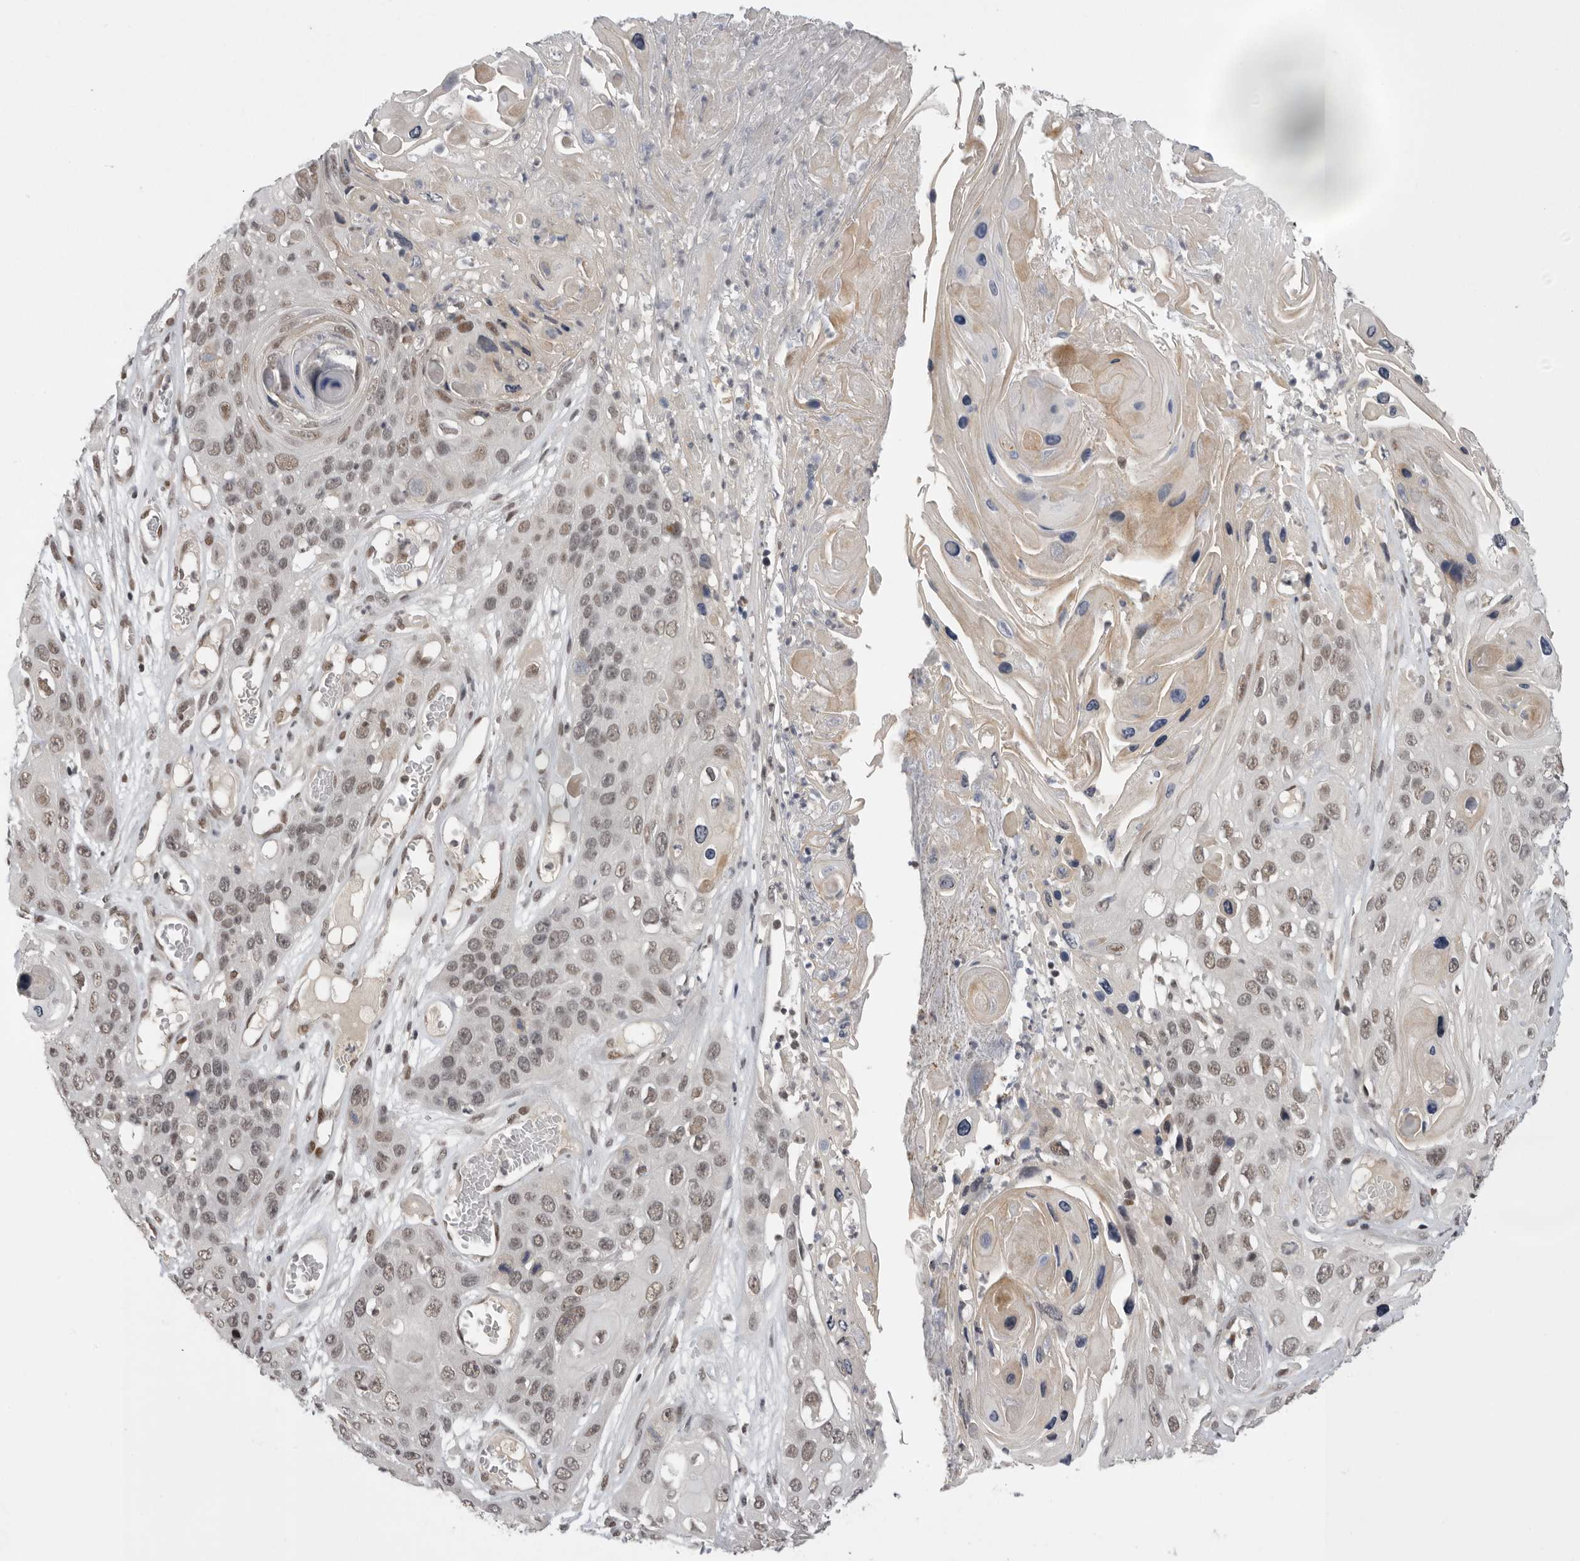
{"staining": {"intensity": "weak", "quantity": ">75%", "location": "nuclear"}, "tissue": "skin cancer", "cell_type": "Tumor cells", "image_type": "cancer", "snomed": [{"axis": "morphology", "description": "Squamous cell carcinoma, NOS"}, {"axis": "topography", "description": "Skin"}], "caption": "IHC image of skin cancer (squamous cell carcinoma) stained for a protein (brown), which displays low levels of weak nuclear staining in approximately >75% of tumor cells.", "gene": "POU5F1", "patient": {"sex": "male", "age": 55}}